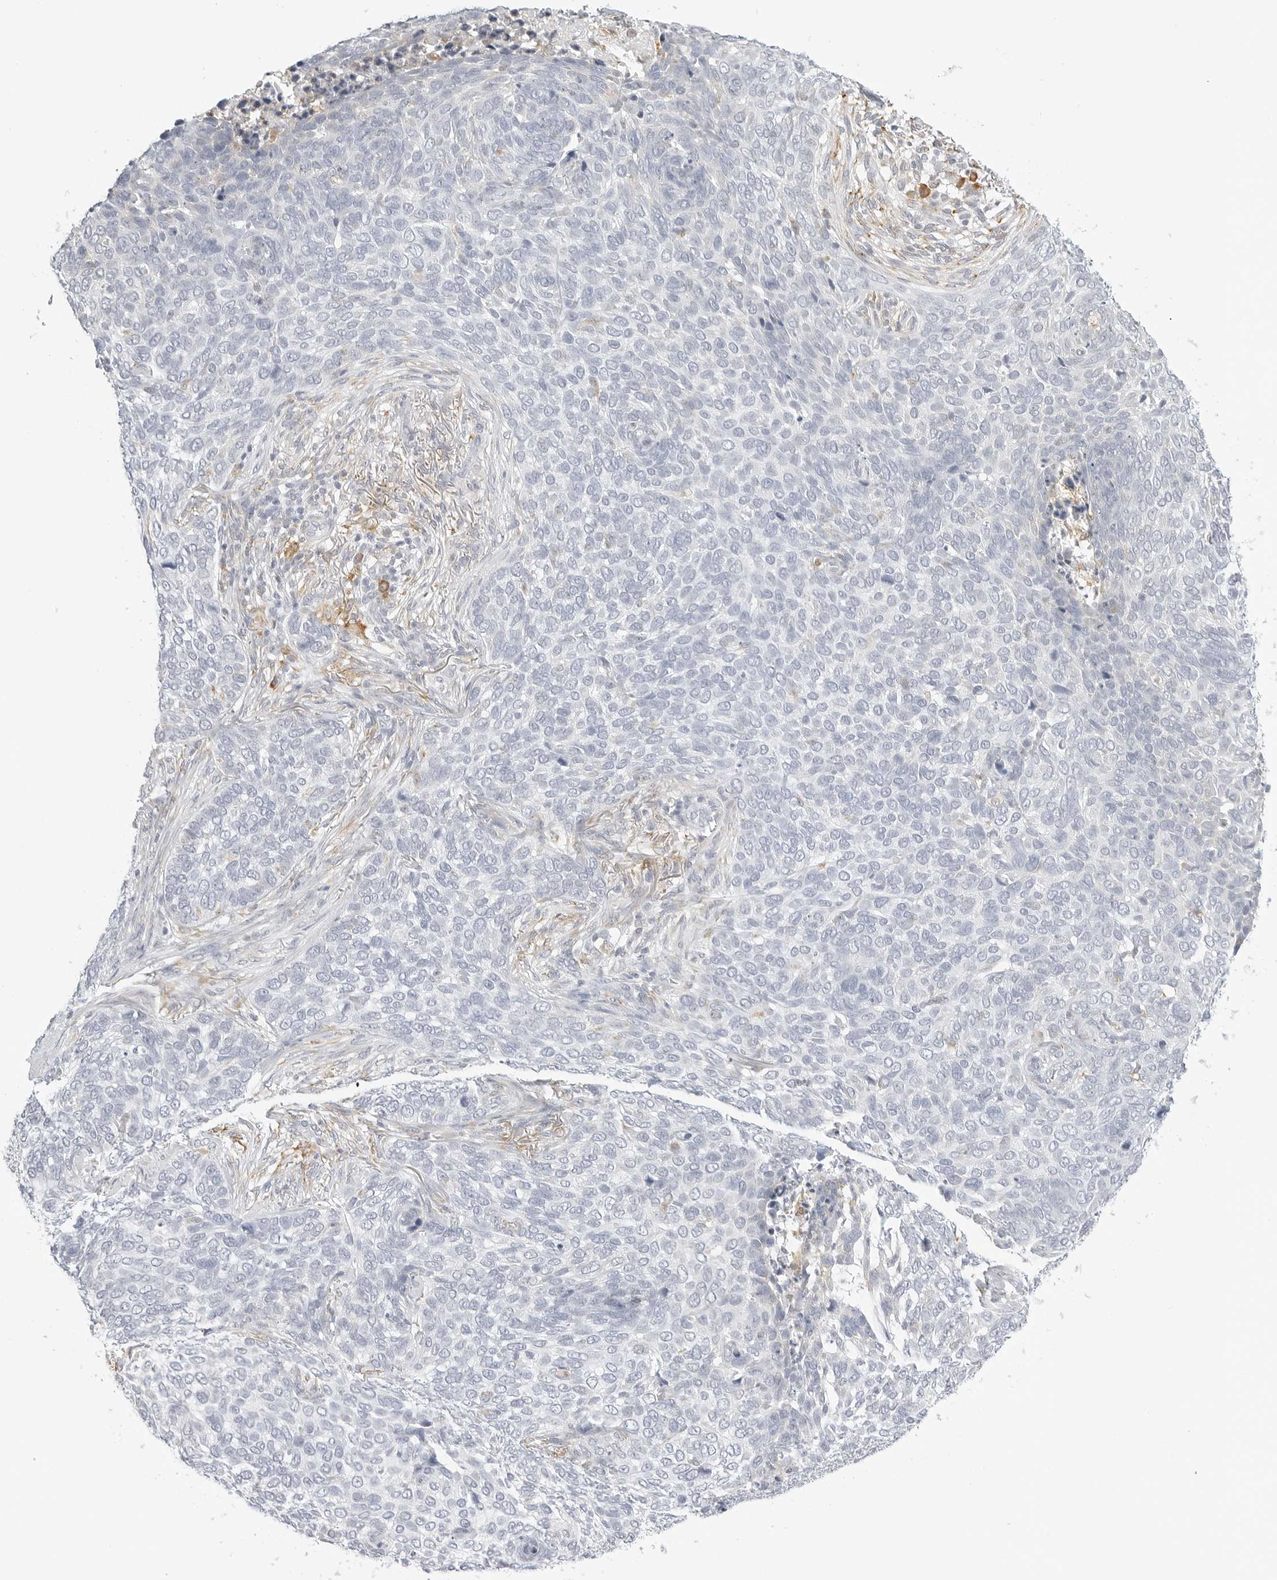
{"staining": {"intensity": "negative", "quantity": "none", "location": "none"}, "tissue": "skin cancer", "cell_type": "Tumor cells", "image_type": "cancer", "snomed": [{"axis": "morphology", "description": "Basal cell carcinoma"}, {"axis": "topography", "description": "Skin"}], "caption": "There is no significant expression in tumor cells of basal cell carcinoma (skin). (Stains: DAB immunohistochemistry with hematoxylin counter stain, Microscopy: brightfield microscopy at high magnification).", "gene": "THEM4", "patient": {"sex": "female", "age": 64}}